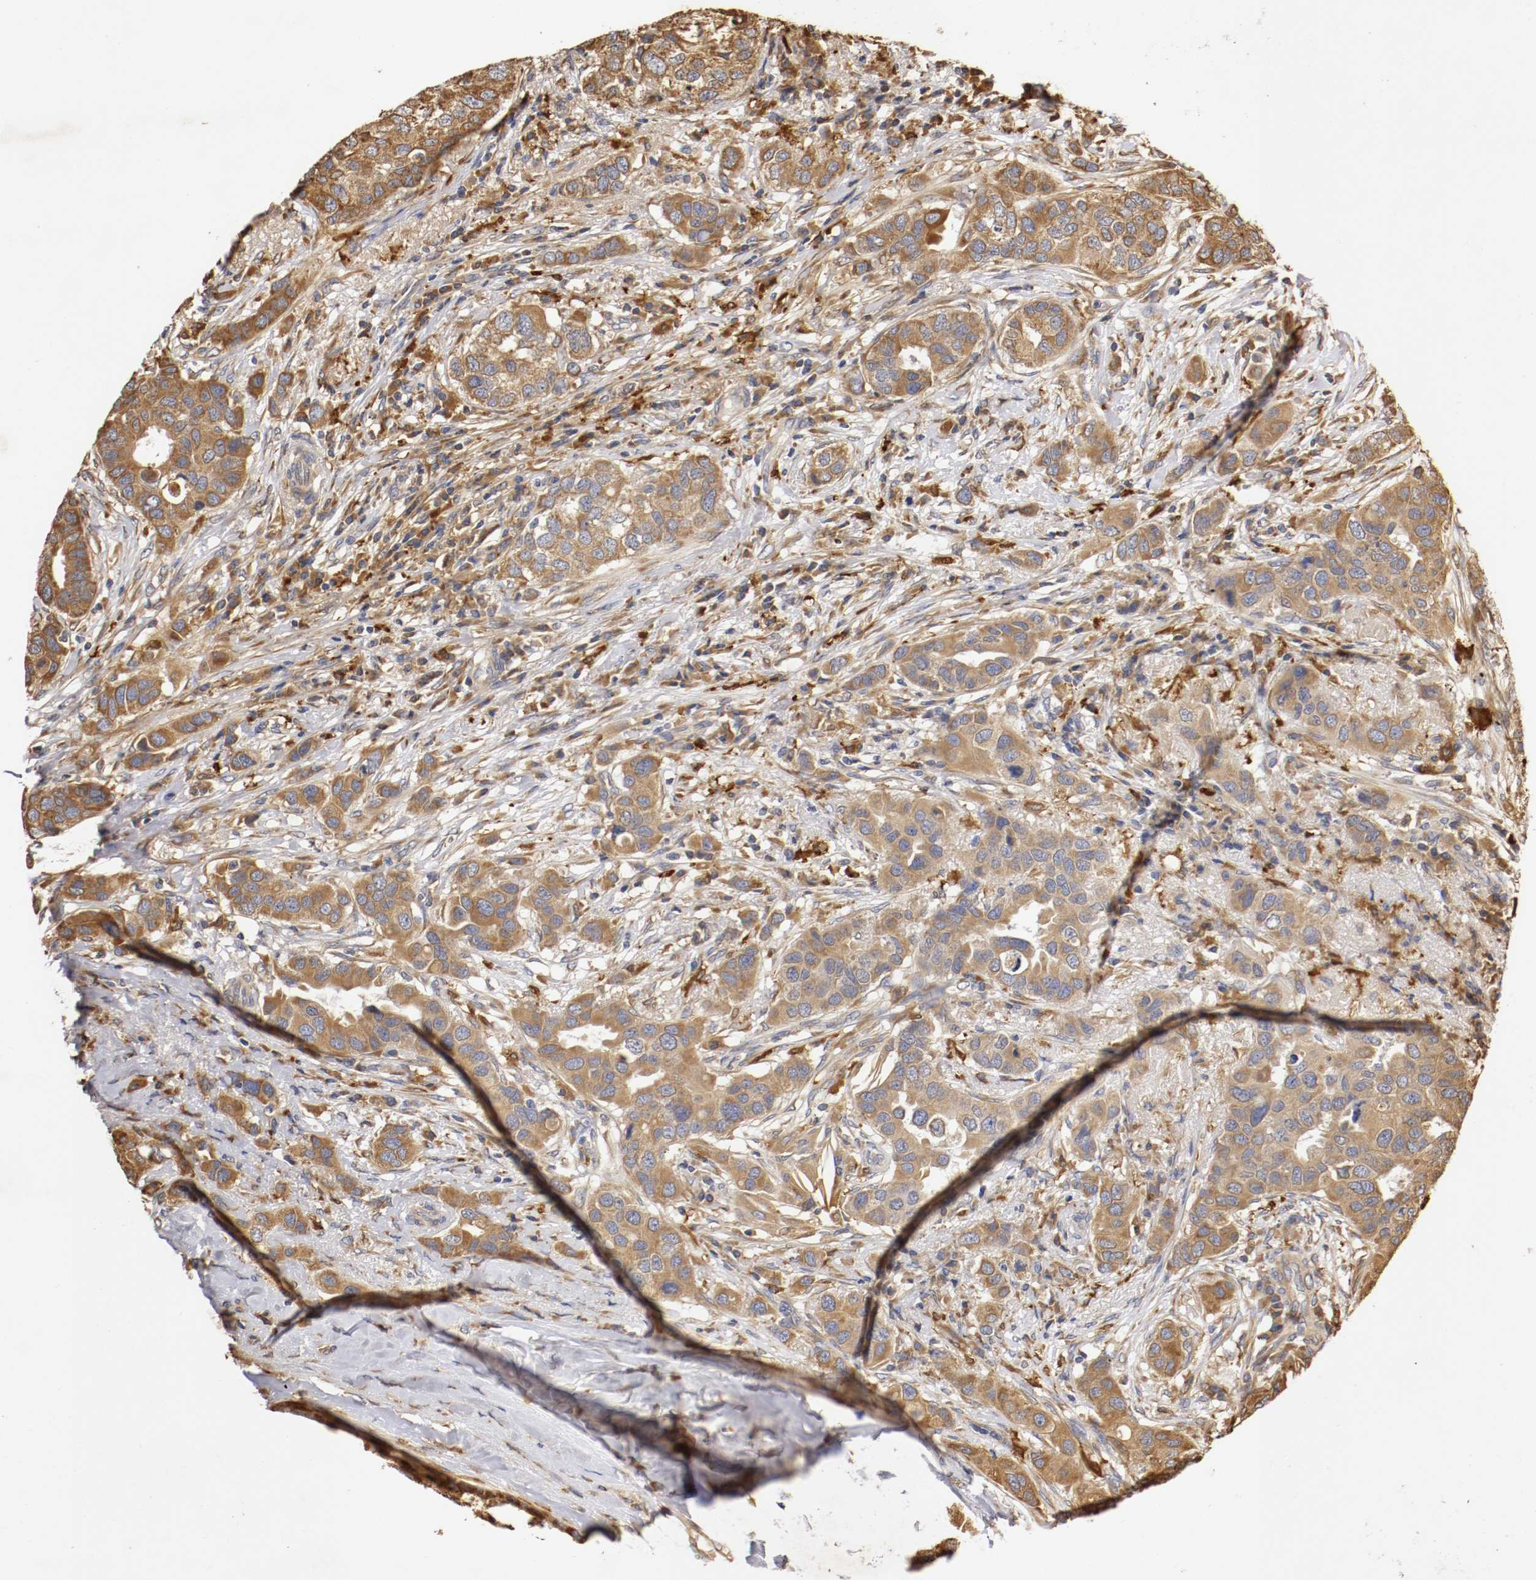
{"staining": {"intensity": "strong", "quantity": ">75%", "location": "cytoplasmic/membranous"}, "tissue": "breast cancer", "cell_type": "Tumor cells", "image_type": "cancer", "snomed": [{"axis": "morphology", "description": "Duct carcinoma"}, {"axis": "topography", "description": "Breast"}], "caption": "An immunohistochemistry histopathology image of neoplastic tissue is shown. Protein staining in brown highlights strong cytoplasmic/membranous positivity in breast cancer within tumor cells. The staining was performed using DAB (3,3'-diaminobenzidine), with brown indicating positive protein expression. Nuclei are stained blue with hematoxylin.", "gene": "VEZT", "patient": {"sex": "female", "age": 50}}